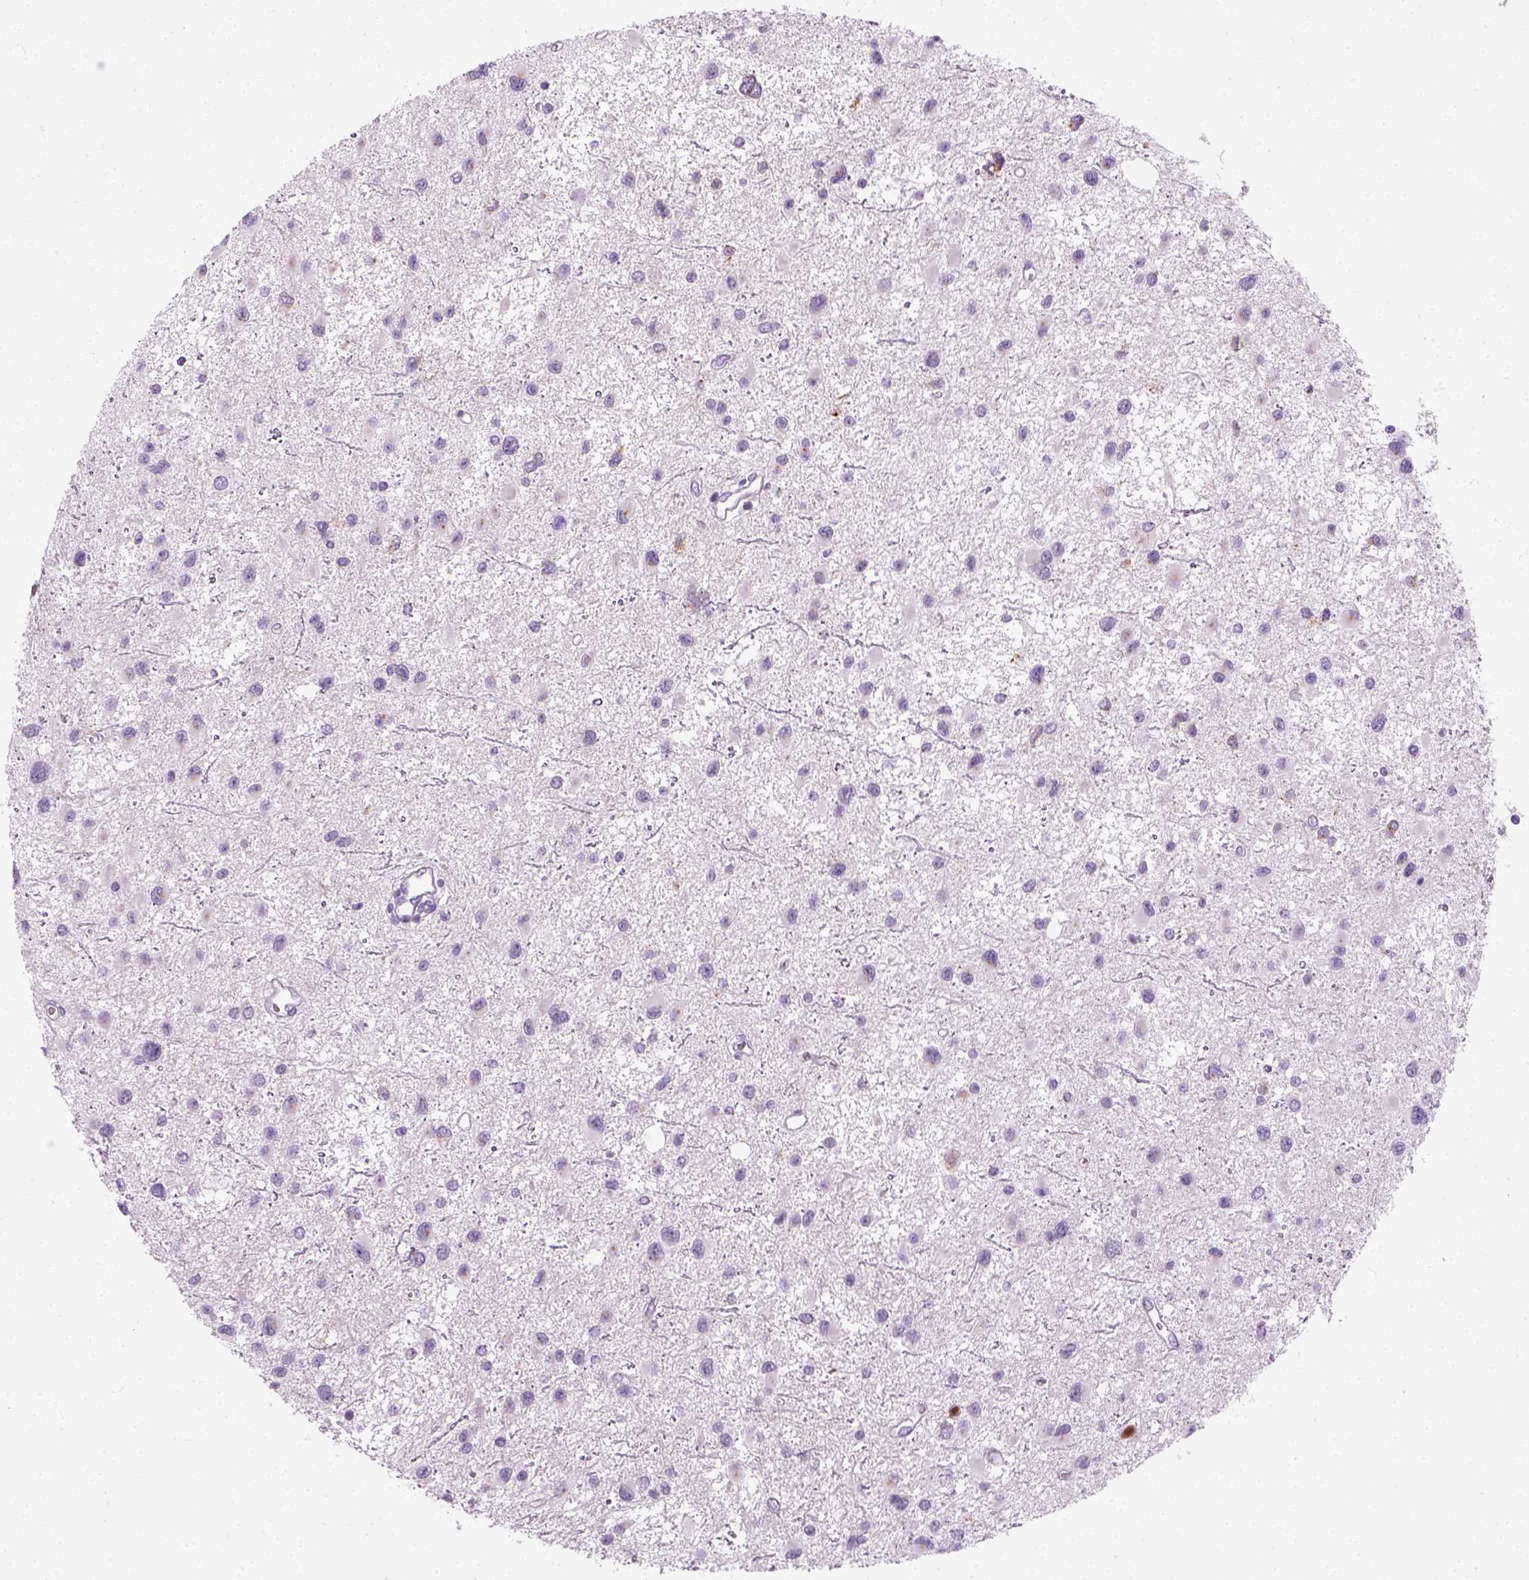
{"staining": {"intensity": "negative", "quantity": "none", "location": "none"}, "tissue": "glioma", "cell_type": "Tumor cells", "image_type": "cancer", "snomed": [{"axis": "morphology", "description": "Glioma, malignant, Low grade"}, {"axis": "topography", "description": "Brain"}], "caption": "Protein analysis of malignant glioma (low-grade) displays no significant staining in tumor cells. Brightfield microscopy of IHC stained with DAB (3,3'-diaminobenzidine) (brown) and hematoxylin (blue), captured at high magnification.", "gene": "IL4", "patient": {"sex": "female", "age": 32}}